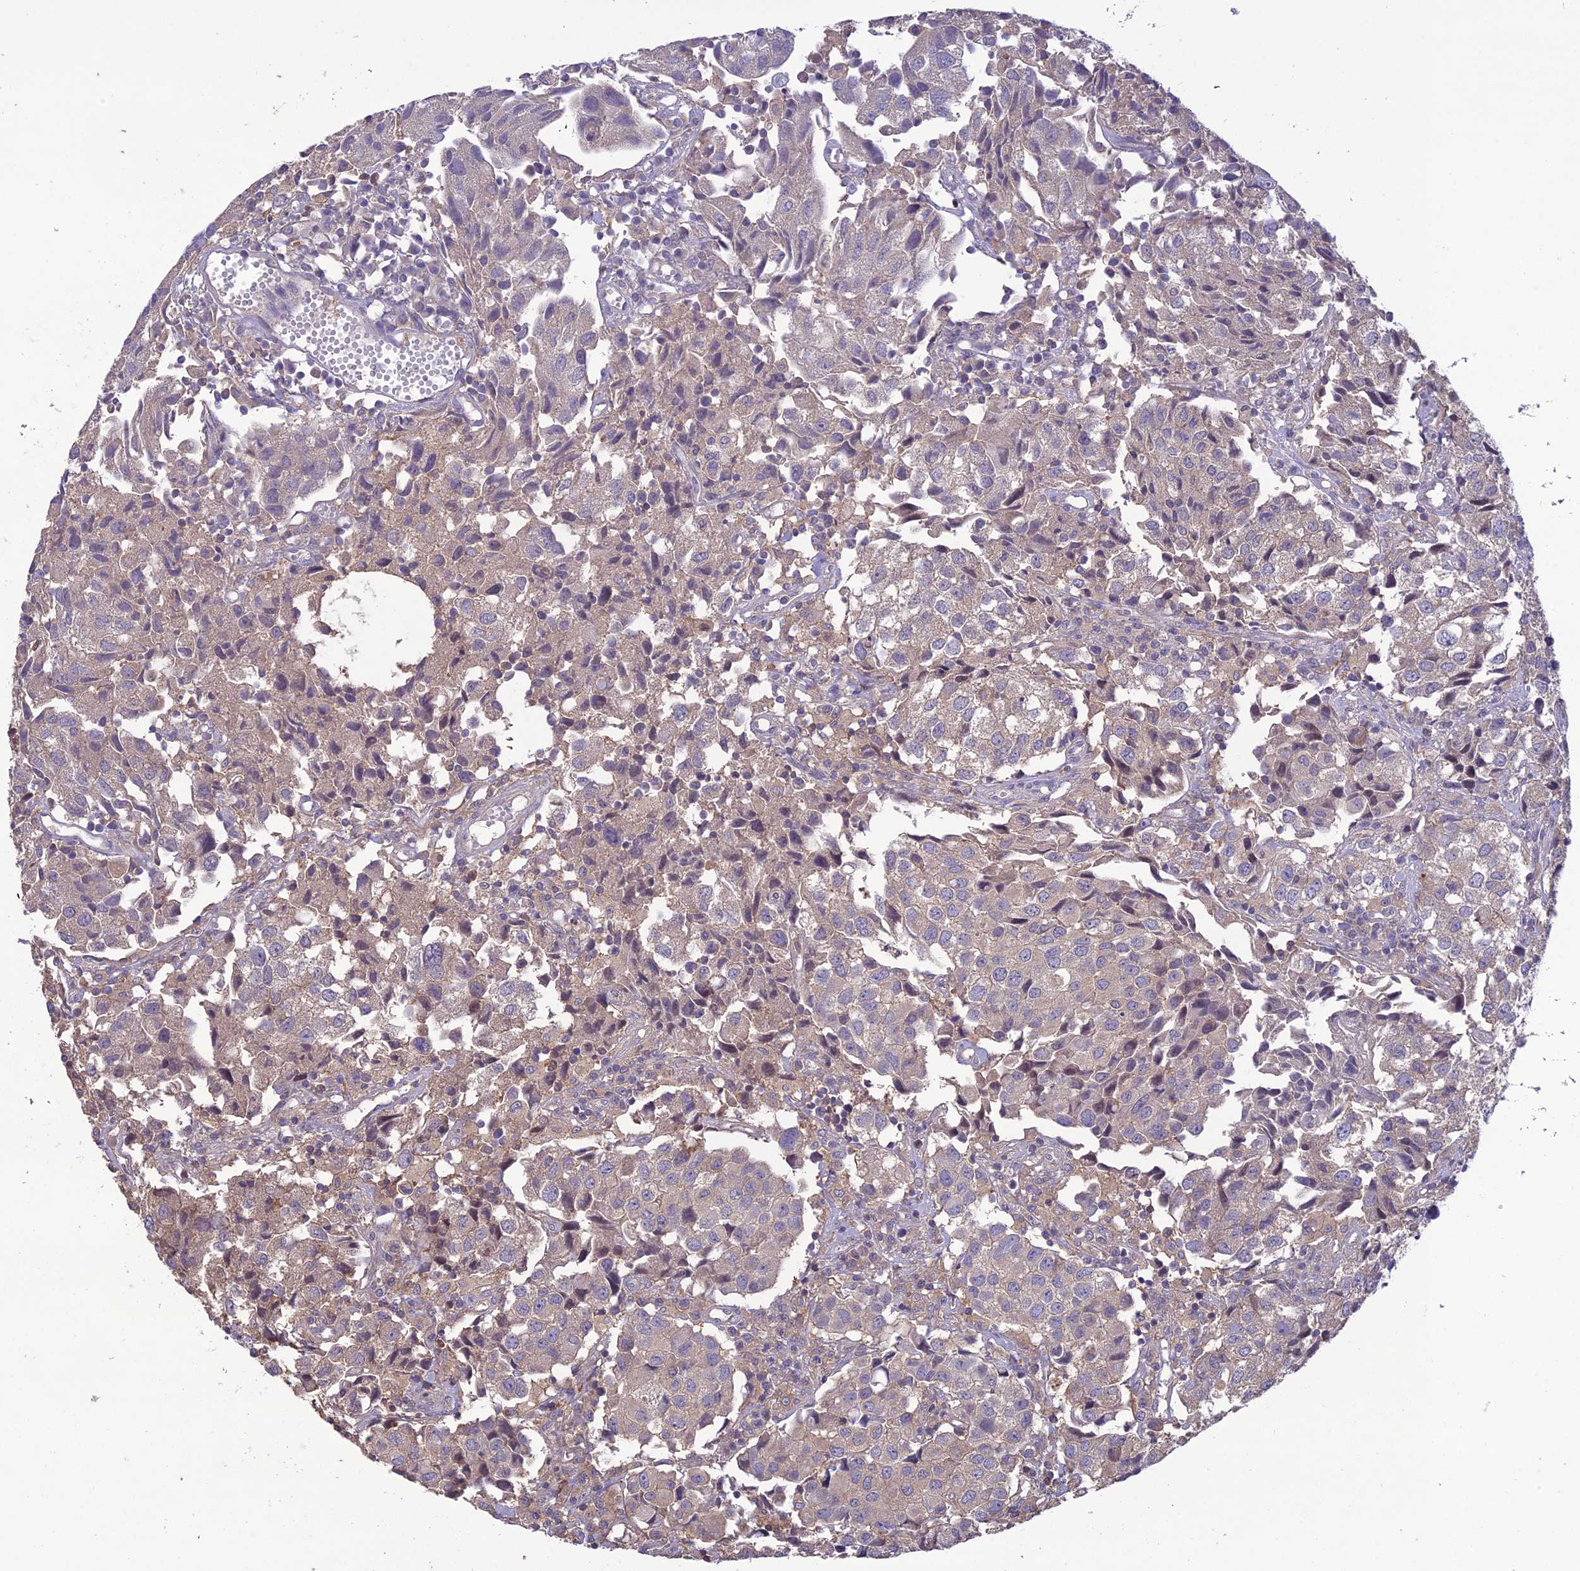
{"staining": {"intensity": "weak", "quantity": "<25%", "location": "cytoplasmic/membranous"}, "tissue": "urothelial cancer", "cell_type": "Tumor cells", "image_type": "cancer", "snomed": [{"axis": "morphology", "description": "Urothelial carcinoma, High grade"}, {"axis": "topography", "description": "Urinary bladder"}], "caption": "Tumor cells show no significant protein positivity in urothelial cancer.", "gene": "SNX24", "patient": {"sex": "female", "age": 75}}